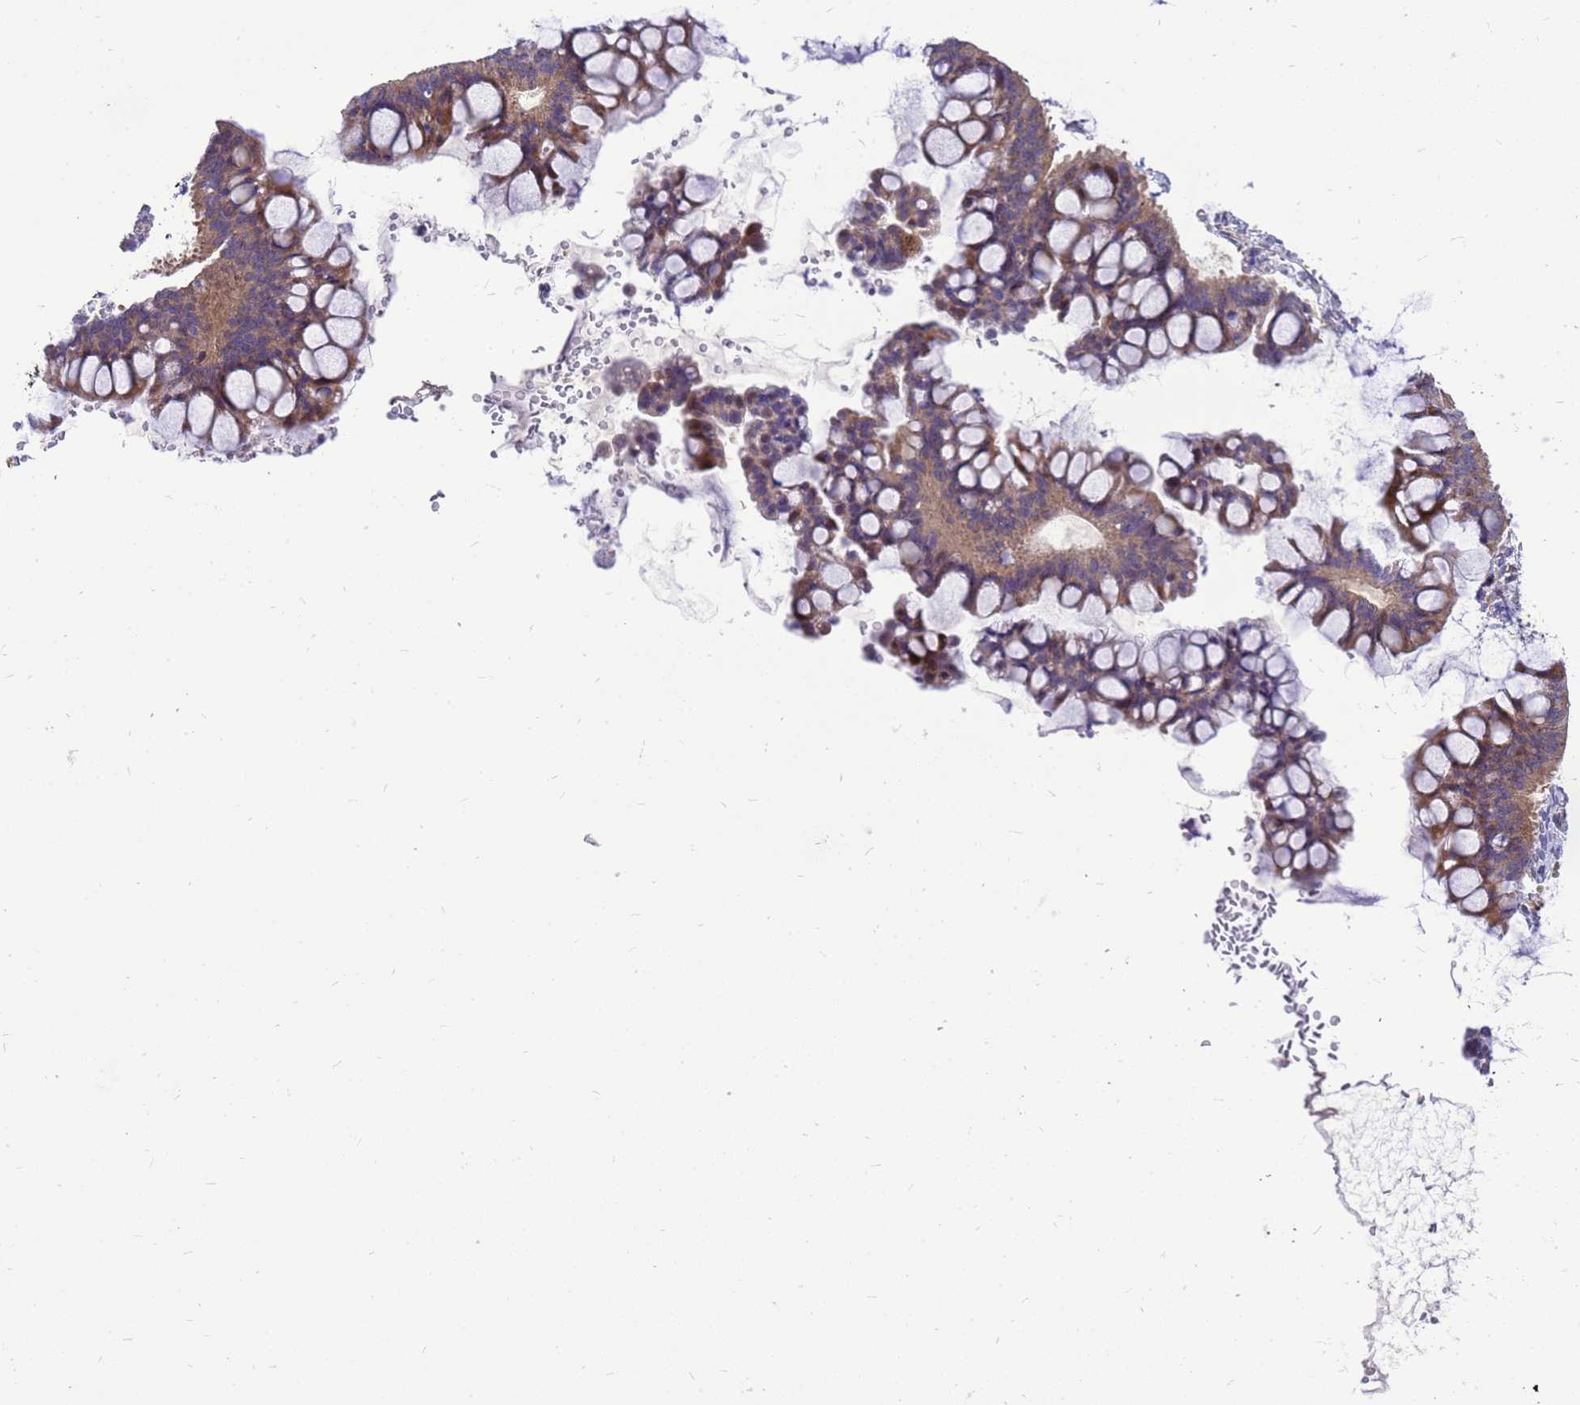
{"staining": {"intensity": "weak", "quantity": "25%-75%", "location": "cytoplasmic/membranous"}, "tissue": "ovarian cancer", "cell_type": "Tumor cells", "image_type": "cancer", "snomed": [{"axis": "morphology", "description": "Cystadenocarcinoma, mucinous, NOS"}, {"axis": "topography", "description": "Ovary"}], "caption": "High-power microscopy captured an immunohistochemistry micrograph of ovarian cancer, revealing weak cytoplasmic/membranous staining in about 25%-75% of tumor cells.", "gene": "POP7", "patient": {"sex": "female", "age": 73}}